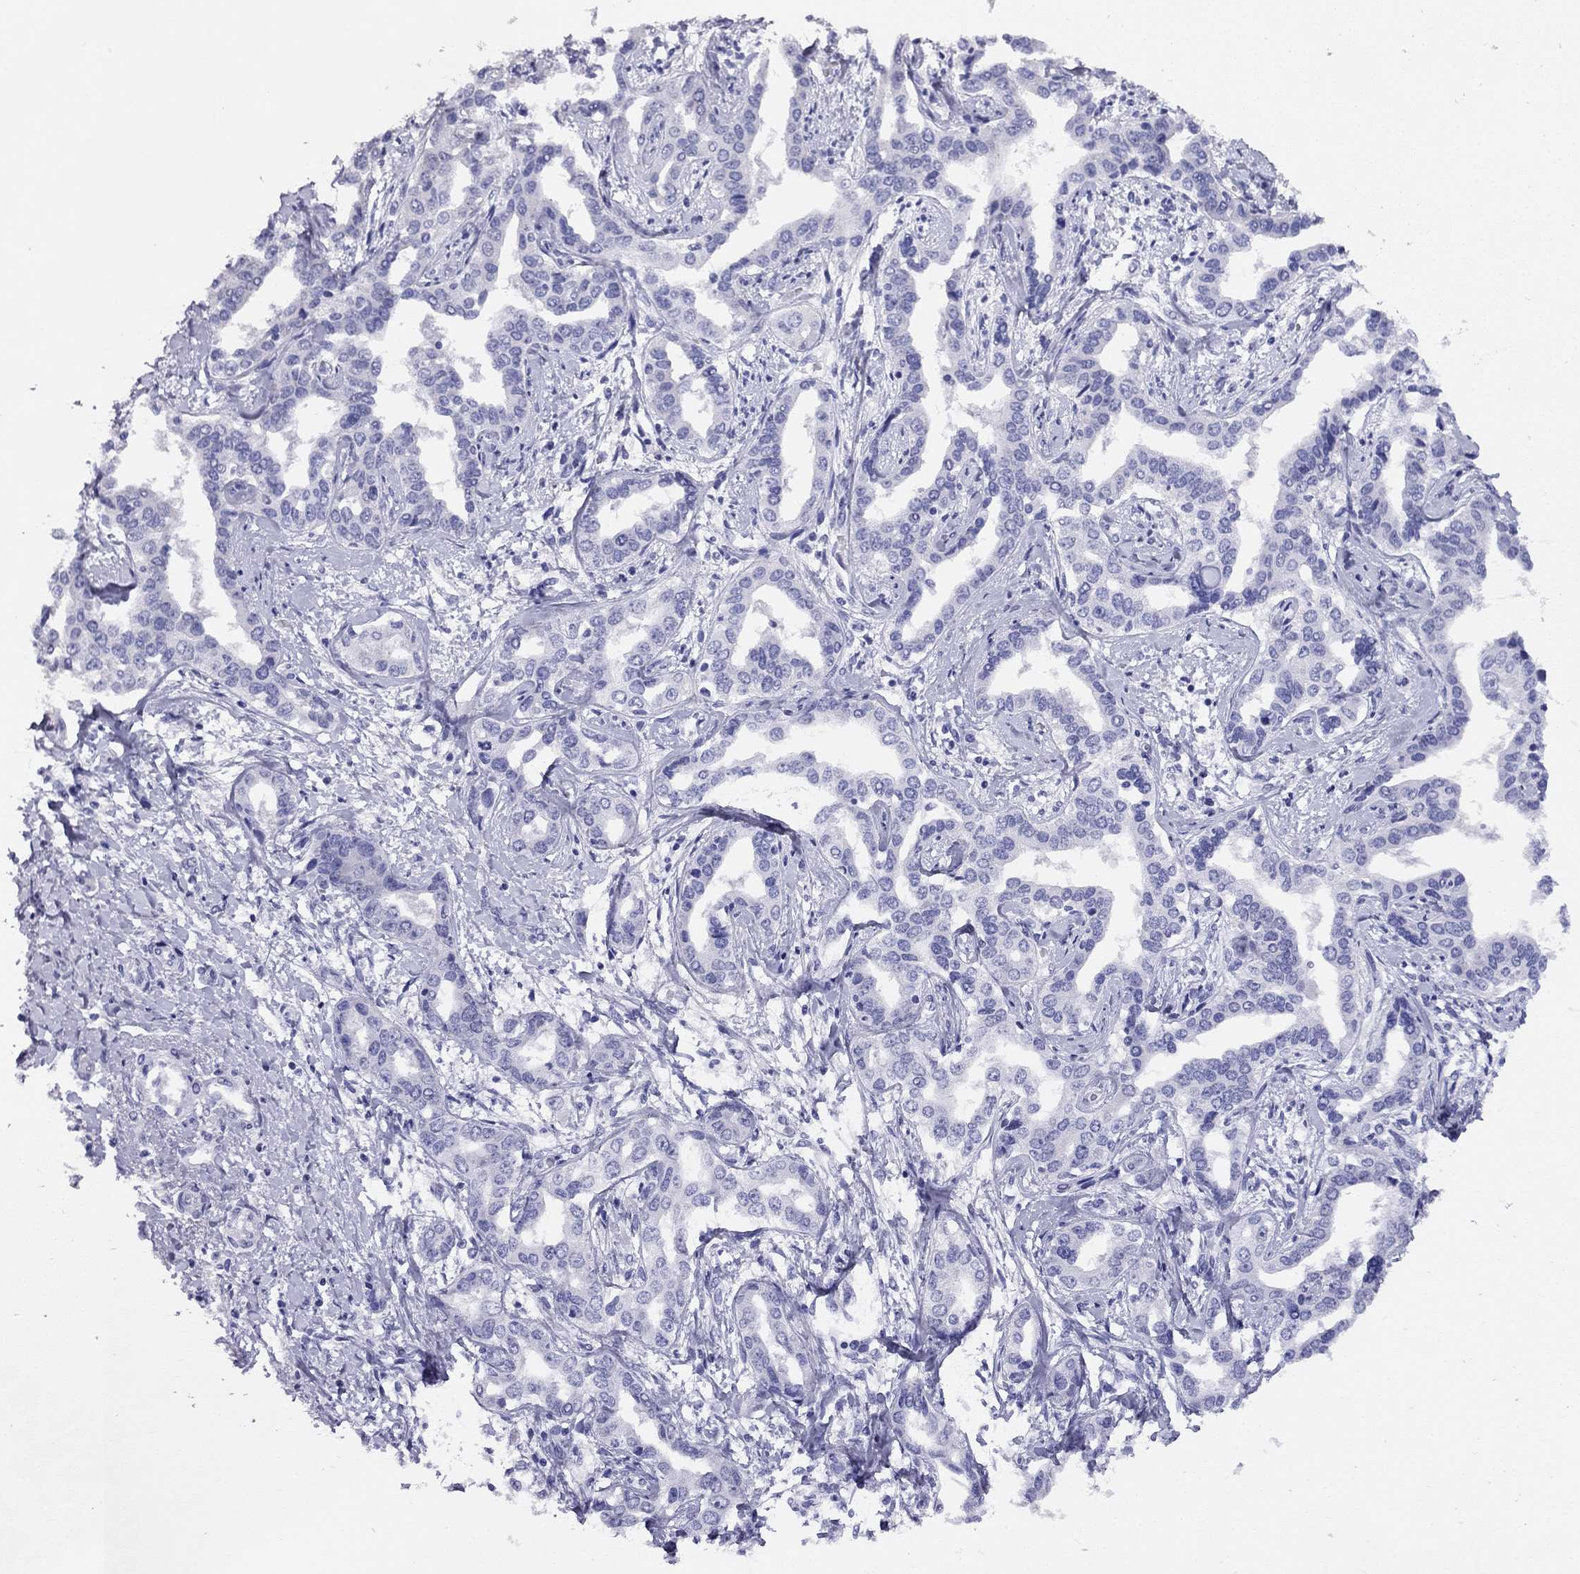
{"staining": {"intensity": "negative", "quantity": "none", "location": "none"}, "tissue": "liver cancer", "cell_type": "Tumor cells", "image_type": "cancer", "snomed": [{"axis": "morphology", "description": "Cholangiocarcinoma"}, {"axis": "topography", "description": "Liver"}], "caption": "An immunohistochemistry (IHC) image of liver cancer (cholangiocarcinoma) is shown. There is no staining in tumor cells of liver cancer (cholangiocarcinoma).", "gene": "LRIT2", "patient": {"sex": "male", "age": 59}}